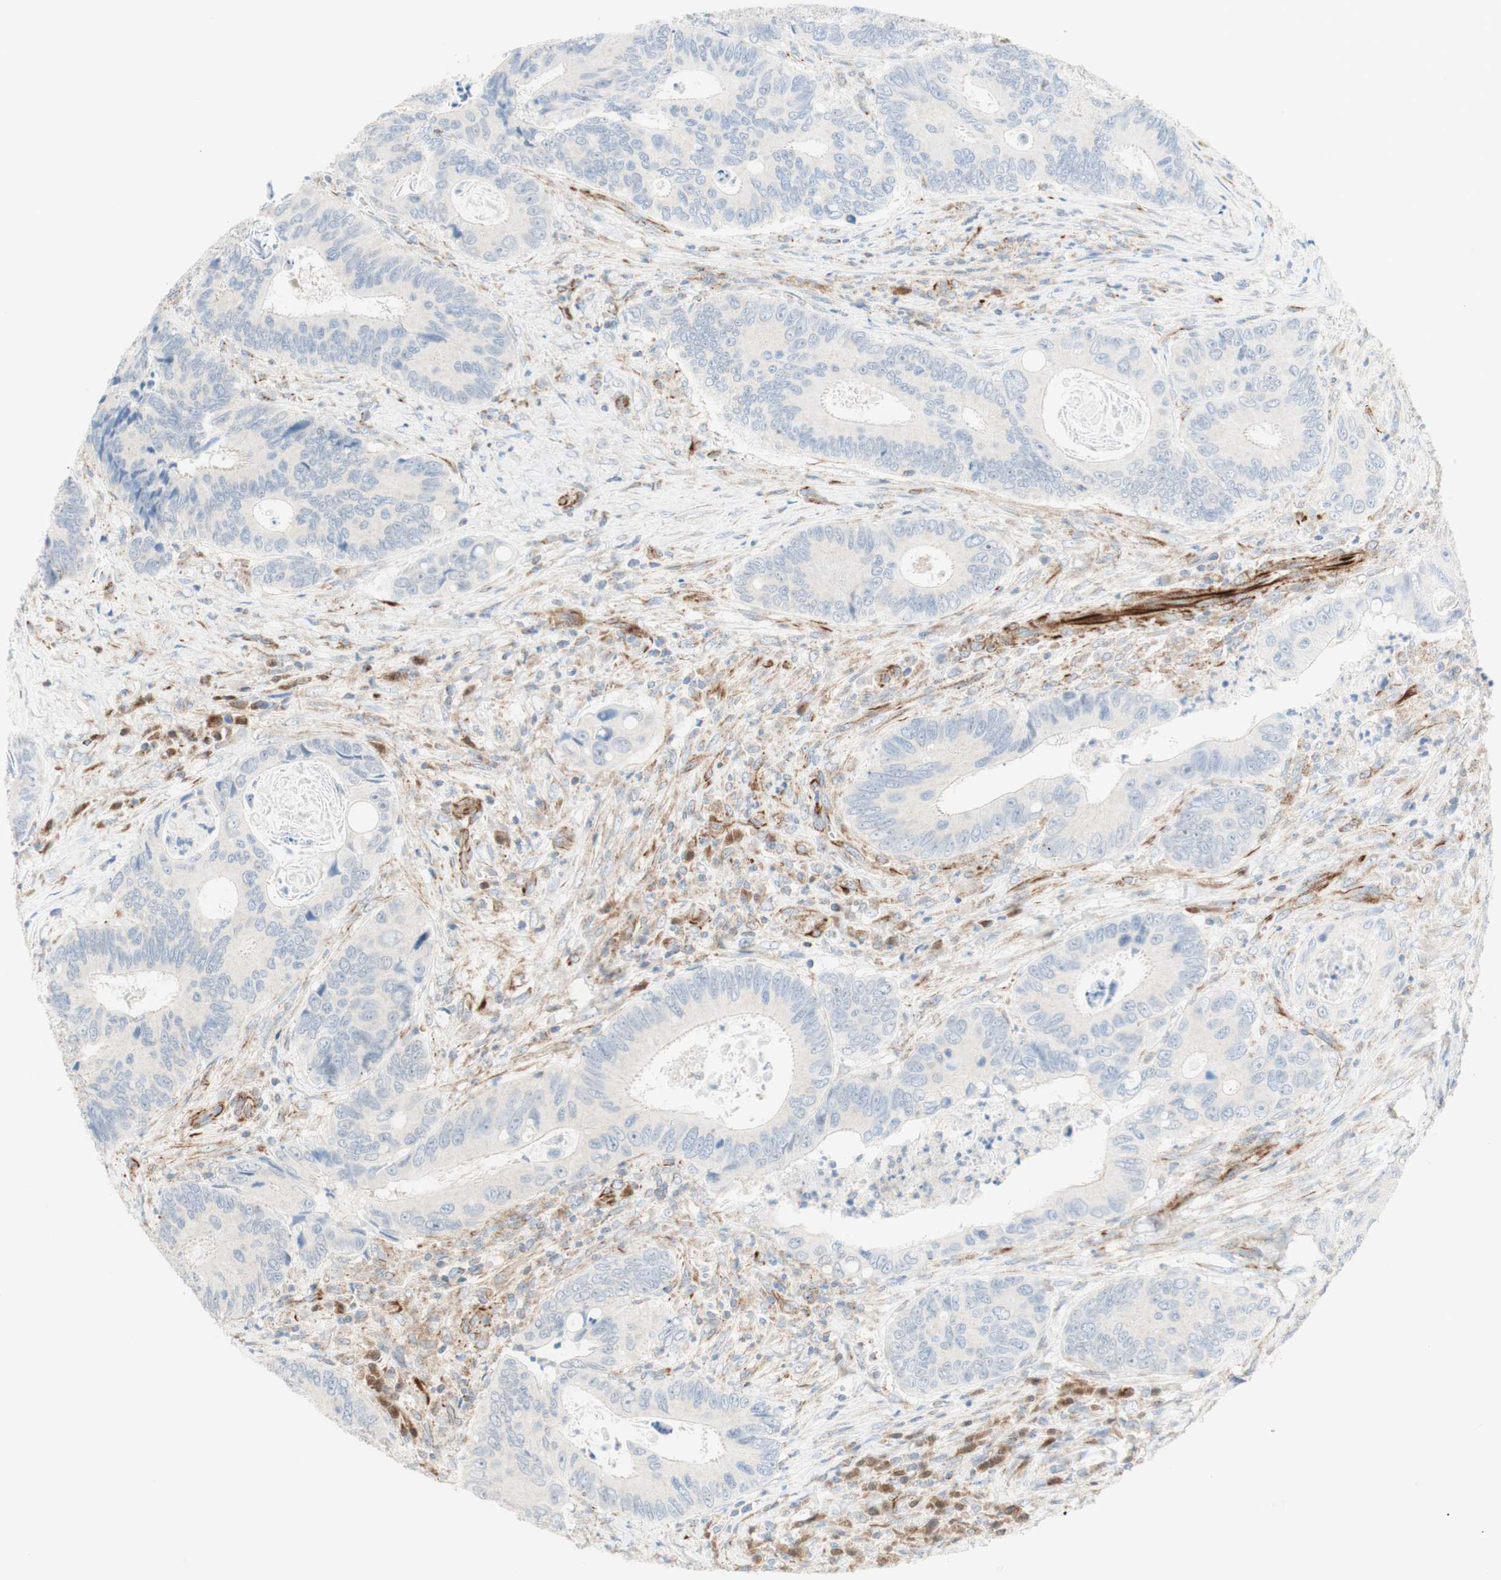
{"staining": {"intensity": "negative", "quantity": "none", "location": "none"}, "tissue": "colorectal cancer", "cell_type": "Tumor cells", "image_type": "cancer", "snomed": [{"axis": "morphology", "description": "Inflammation, NOS"}, {"axis": "morphology", "description": "Adenocarcinoma, NOS"}, {"axis": "topography", "description": "Colon"}], "caption": "Immunohistochemistry (IHC) of colorectal adenocarcinoma exhibits no staining in tumor cells.", "gene": "POU2AF1", "patient": {"sex": "male", "age": 72}}